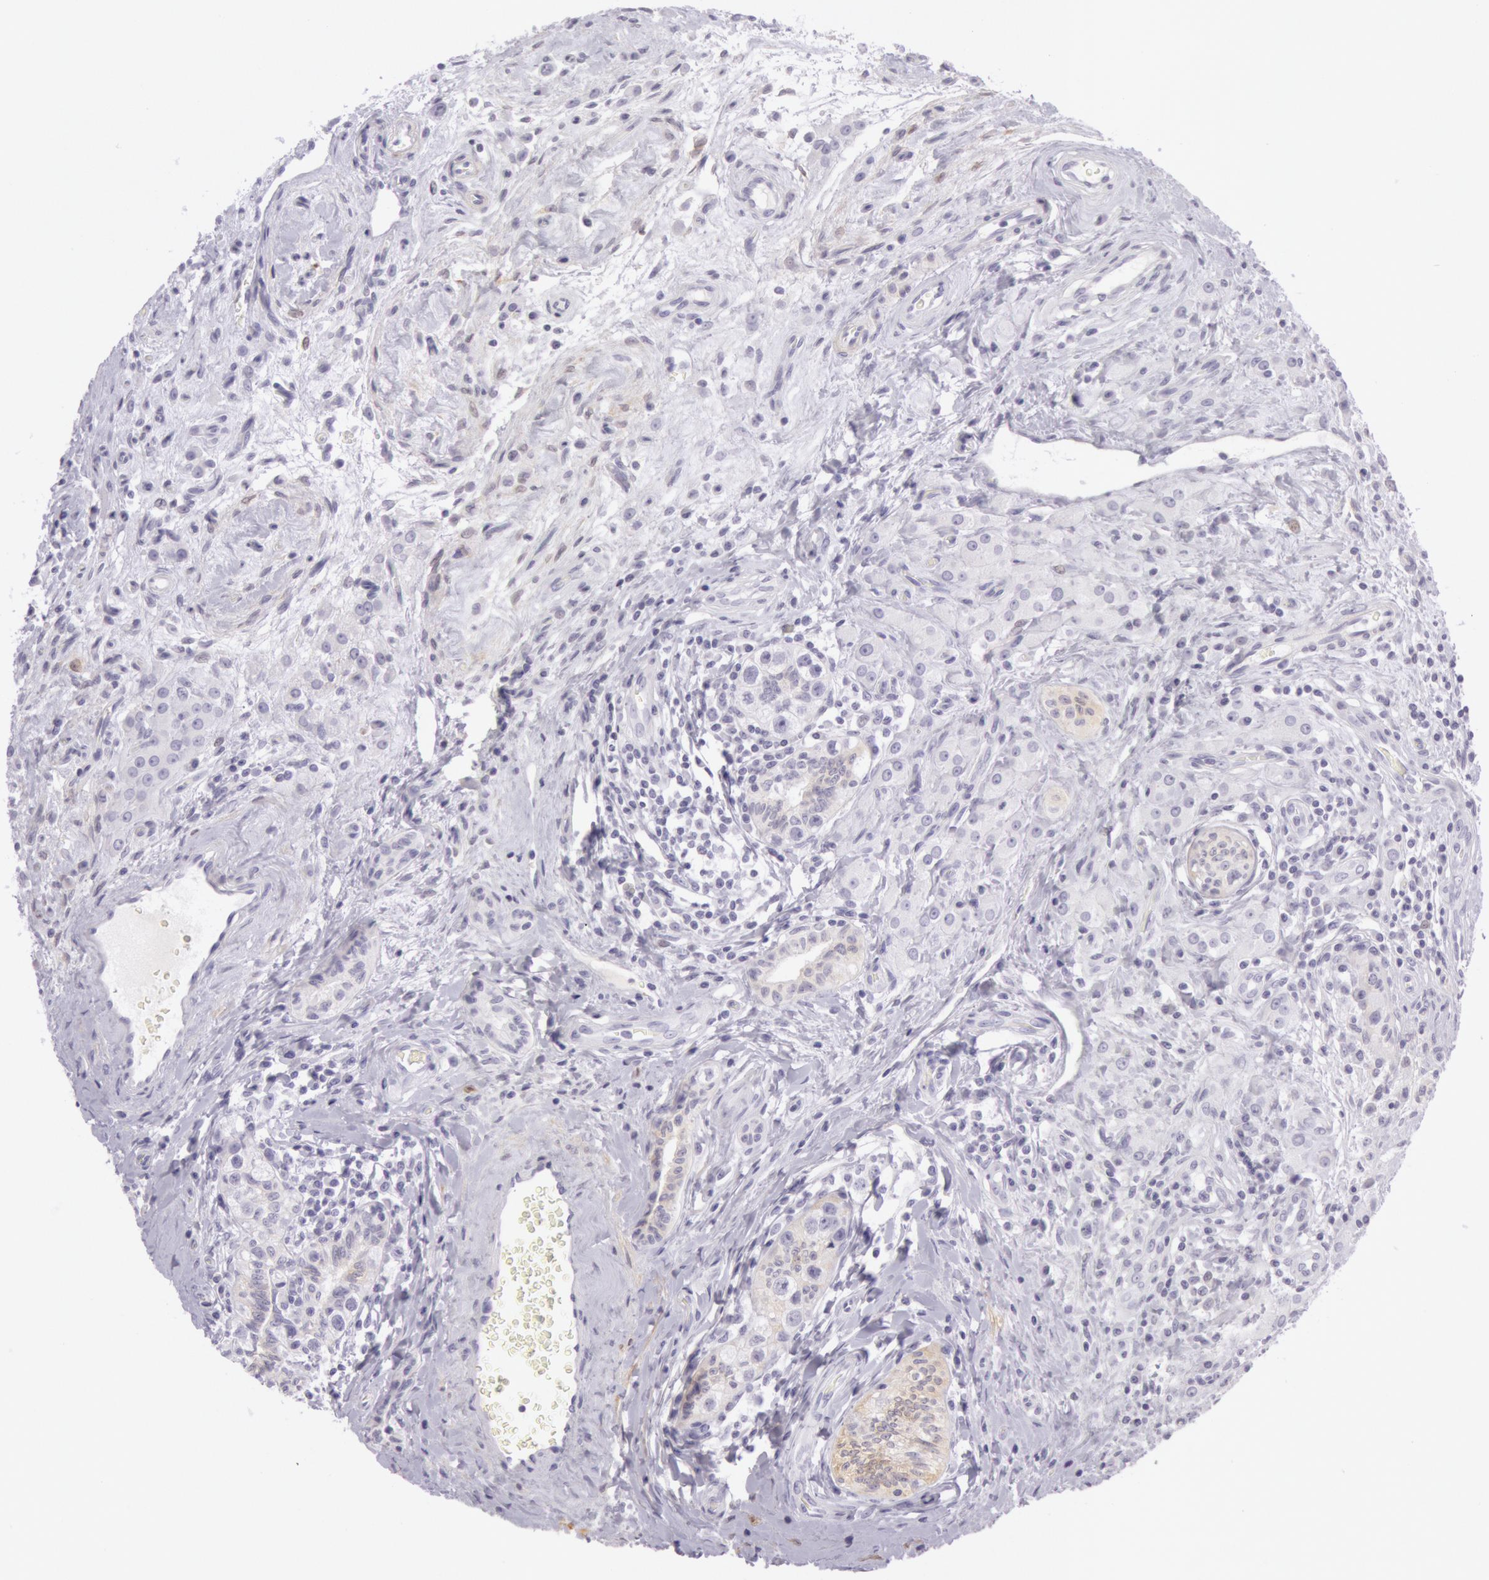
{"staining": {"intensity": "negative", "quantity": "none", "location": "none"}, "tissue": "testis cancer", "cell_type": "Tumor cells", "image_type": "cancer", "snomed": [{"axis": "morphology", "description": "Seminoma, NOS"}, {"axis": "topography", "description": "Testis"}], "caption": "Immunohistochemical staining of human testis seminoma exhibits no significant positivity in tumor cells. Brightfield microscopy of immunohistochemistry (IHC) stained with DAB (3,3'-diaminobenzidine) (brown) and hematoxylin (blue), captured at high magnification.", "gene": "CKB", "patient": {"sex": "male", "age": 32}}